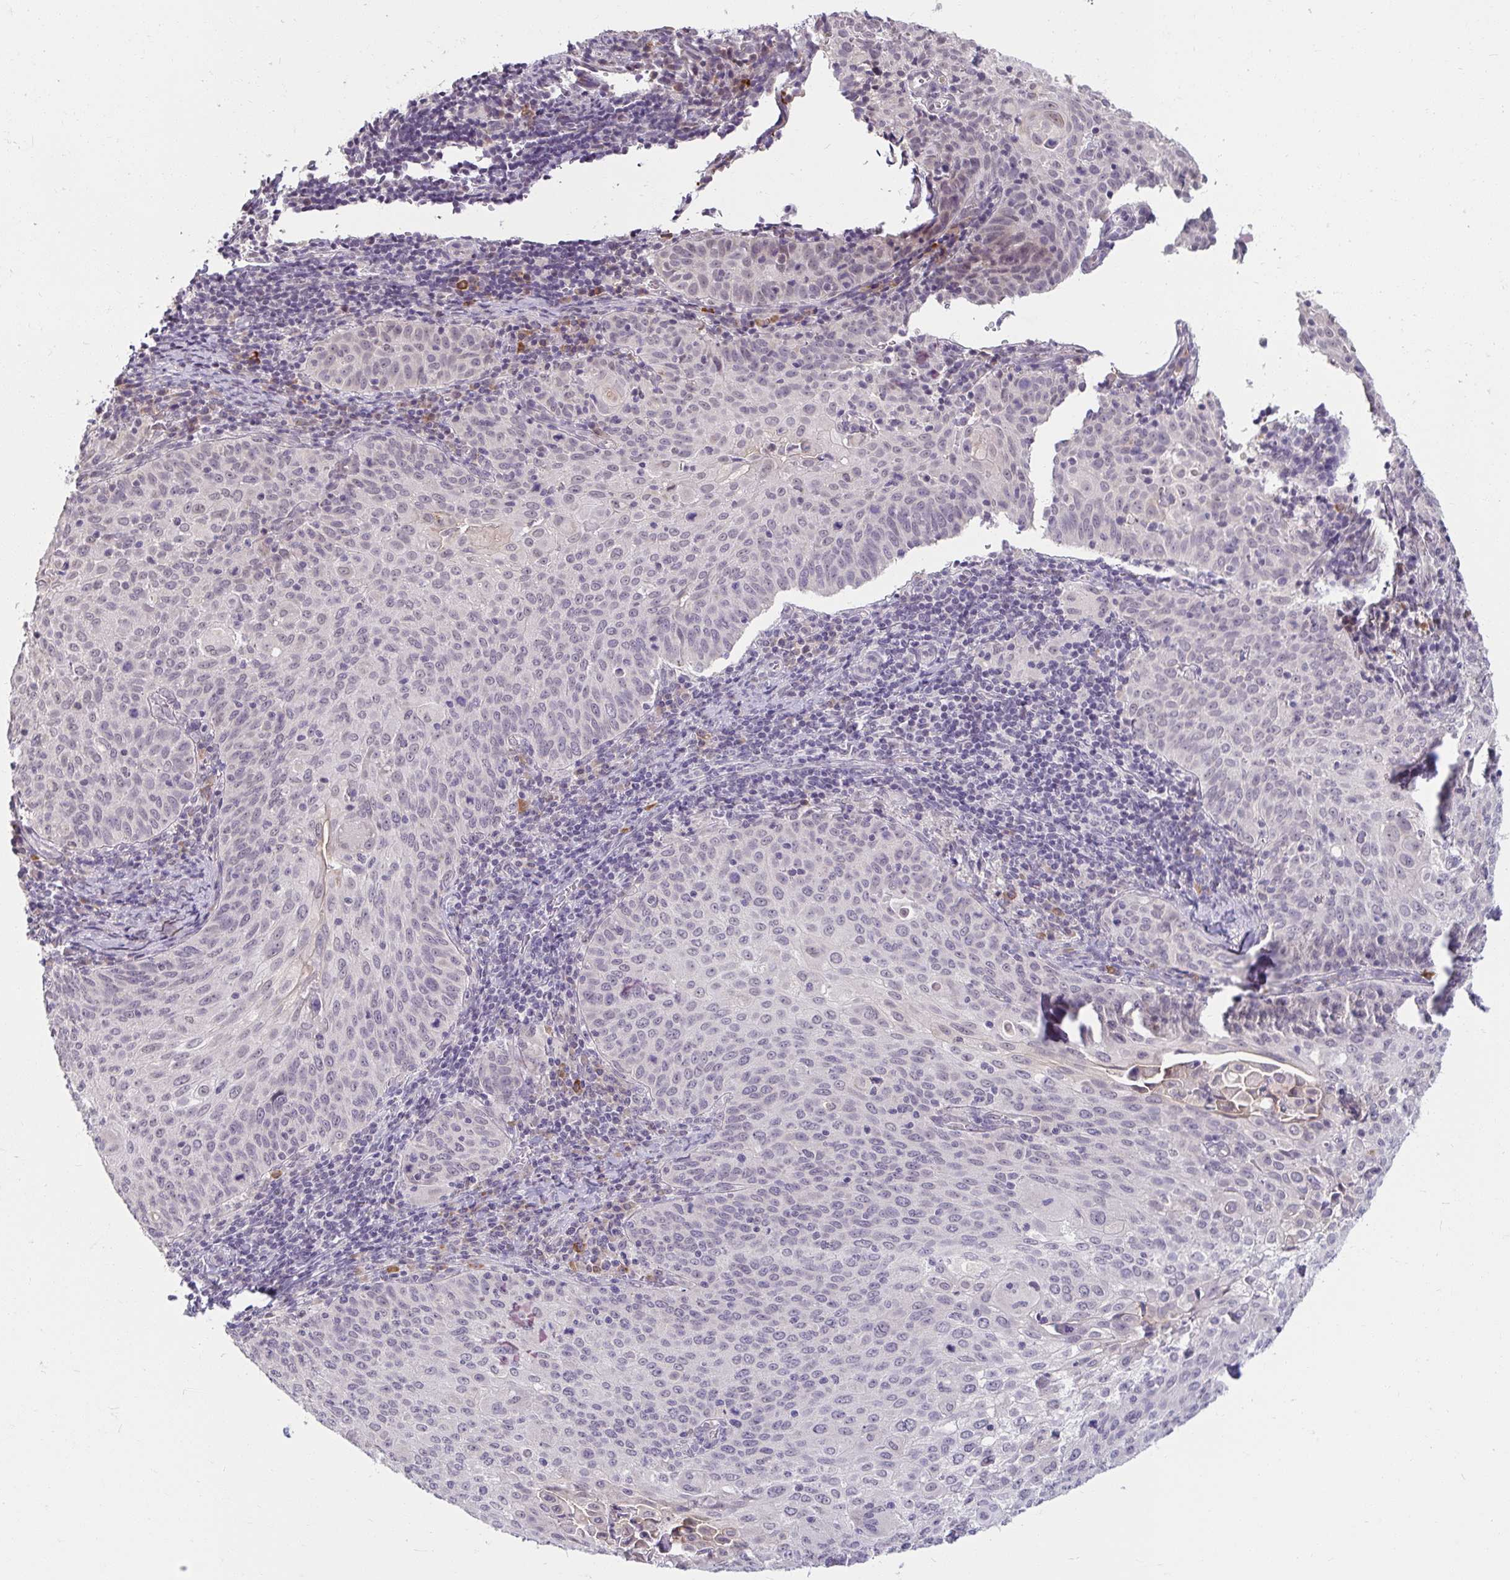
{"staining": {"intensity": "negative", "quantity": "none", "location": "none"}, "tissue": "cervical cancer", "cell_type": "Tumor cells", "image_type": "cancer", "snomed": [{"axis": "morphology", "description": "Squamous cell carcinoma, NOS"}, {"axis": "topography", "description": "Cervix"}], "caption": "Cervical squamous cell carcinoma was stained to show a protein in brown. There is no significant staining in tumor cells. (DAB (3,3'-diaminobenzidine) immunohistochemistry (IHC) with hematoxylin counter stain).", "gene": "DDN", "patient": {"sex": "female", "age": 65}}